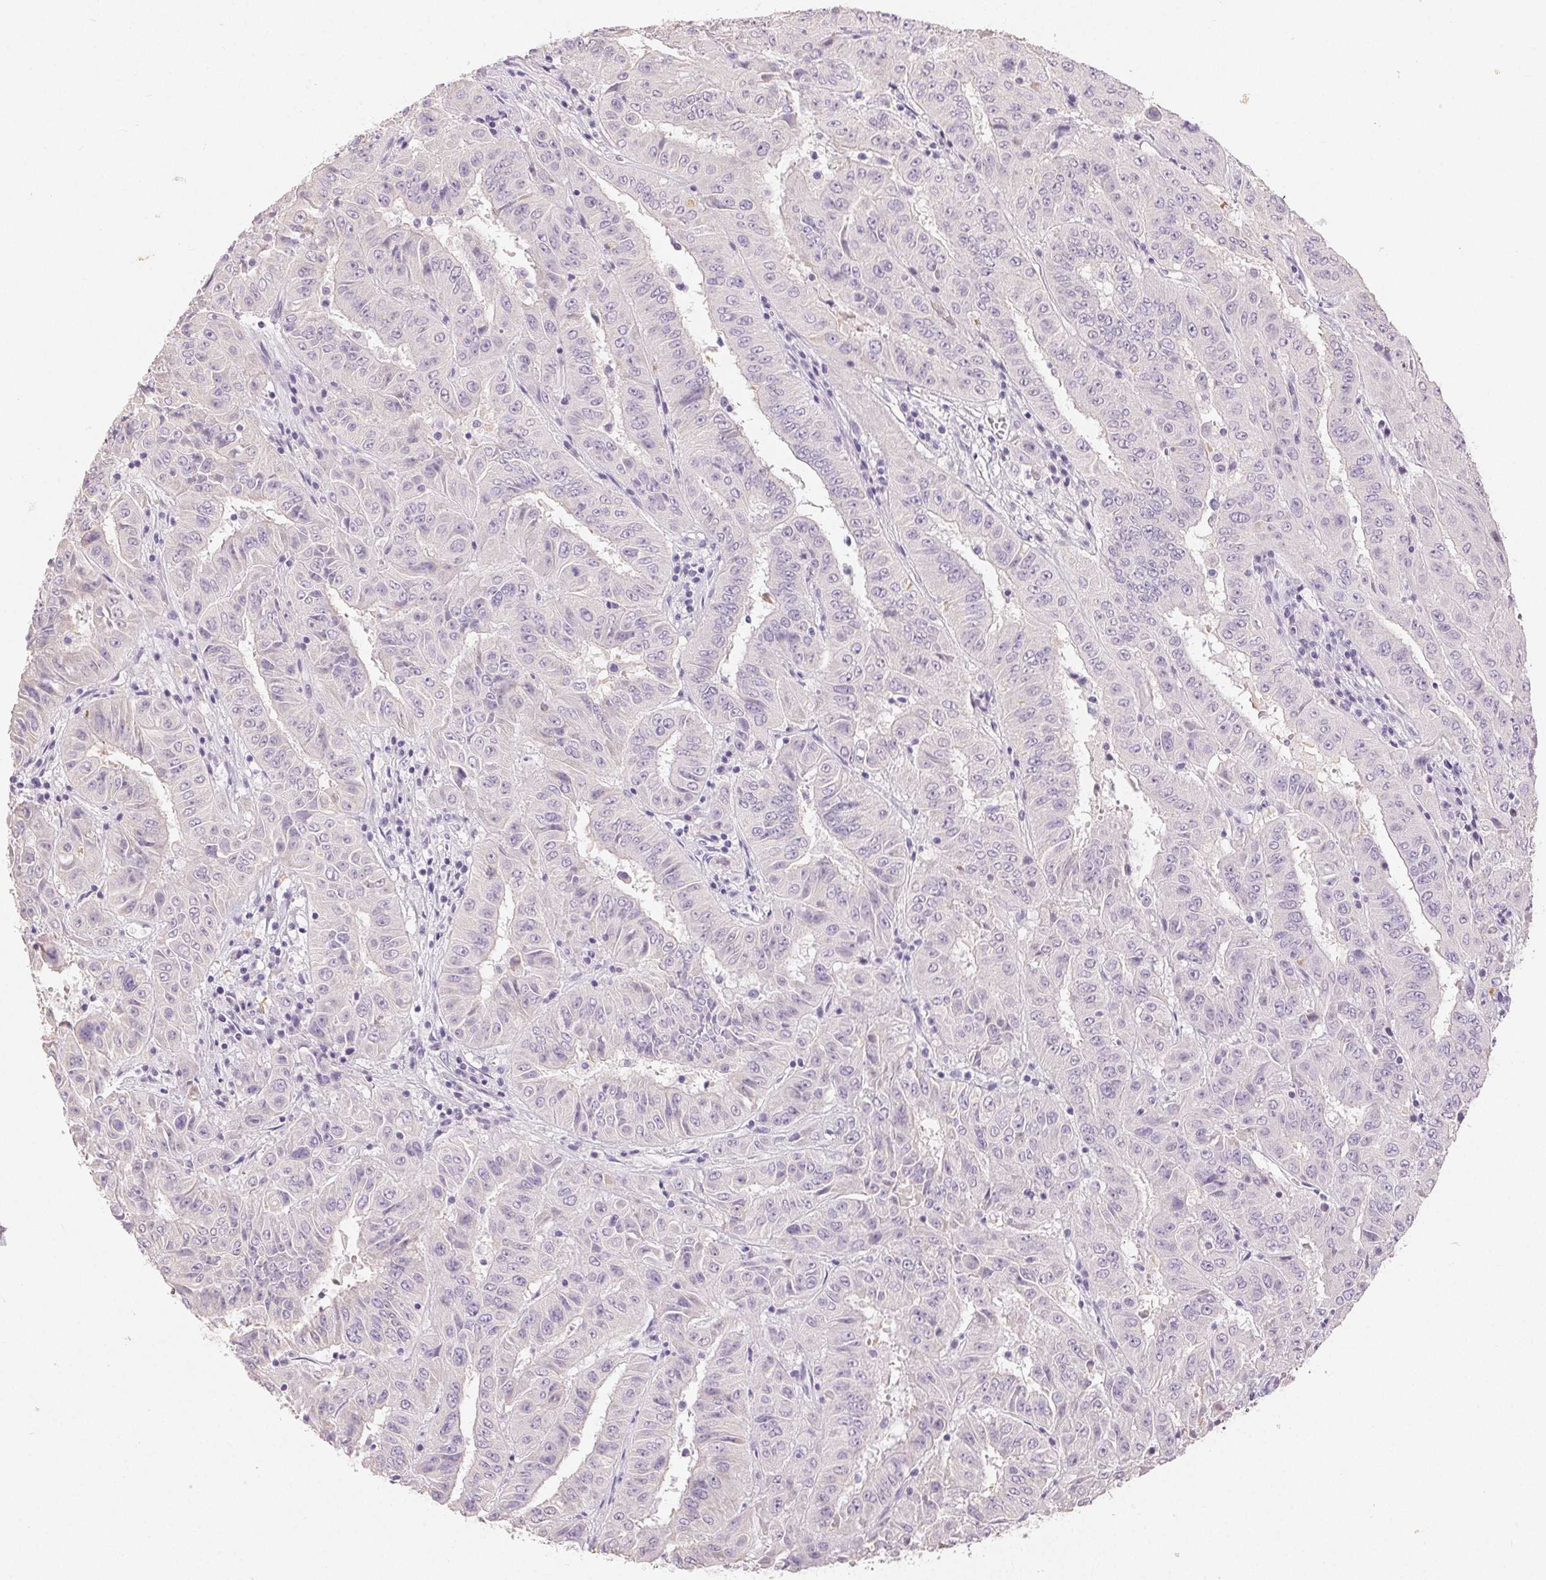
{"staining": {"intensity": "negative", "quantity": "none", "location": "none"}, "tissue": "pancreatic cancer", "cell_type": "Tumor cells", "image_type": "cancer", "snomed": [{"axis": "morphology", "description": "Adenocarcinoma, NOS"}, {"axis": "topography", "description": "Pancreas"}], "caption": "DAB (3,3'-diaminobenzidine) immunohistochemical staining of human pancreatic adenocarcinoma reveals no significant staining in tumor cells.", "gene": "SFTPD", "patient": {"sex": "male", "age": 63}}